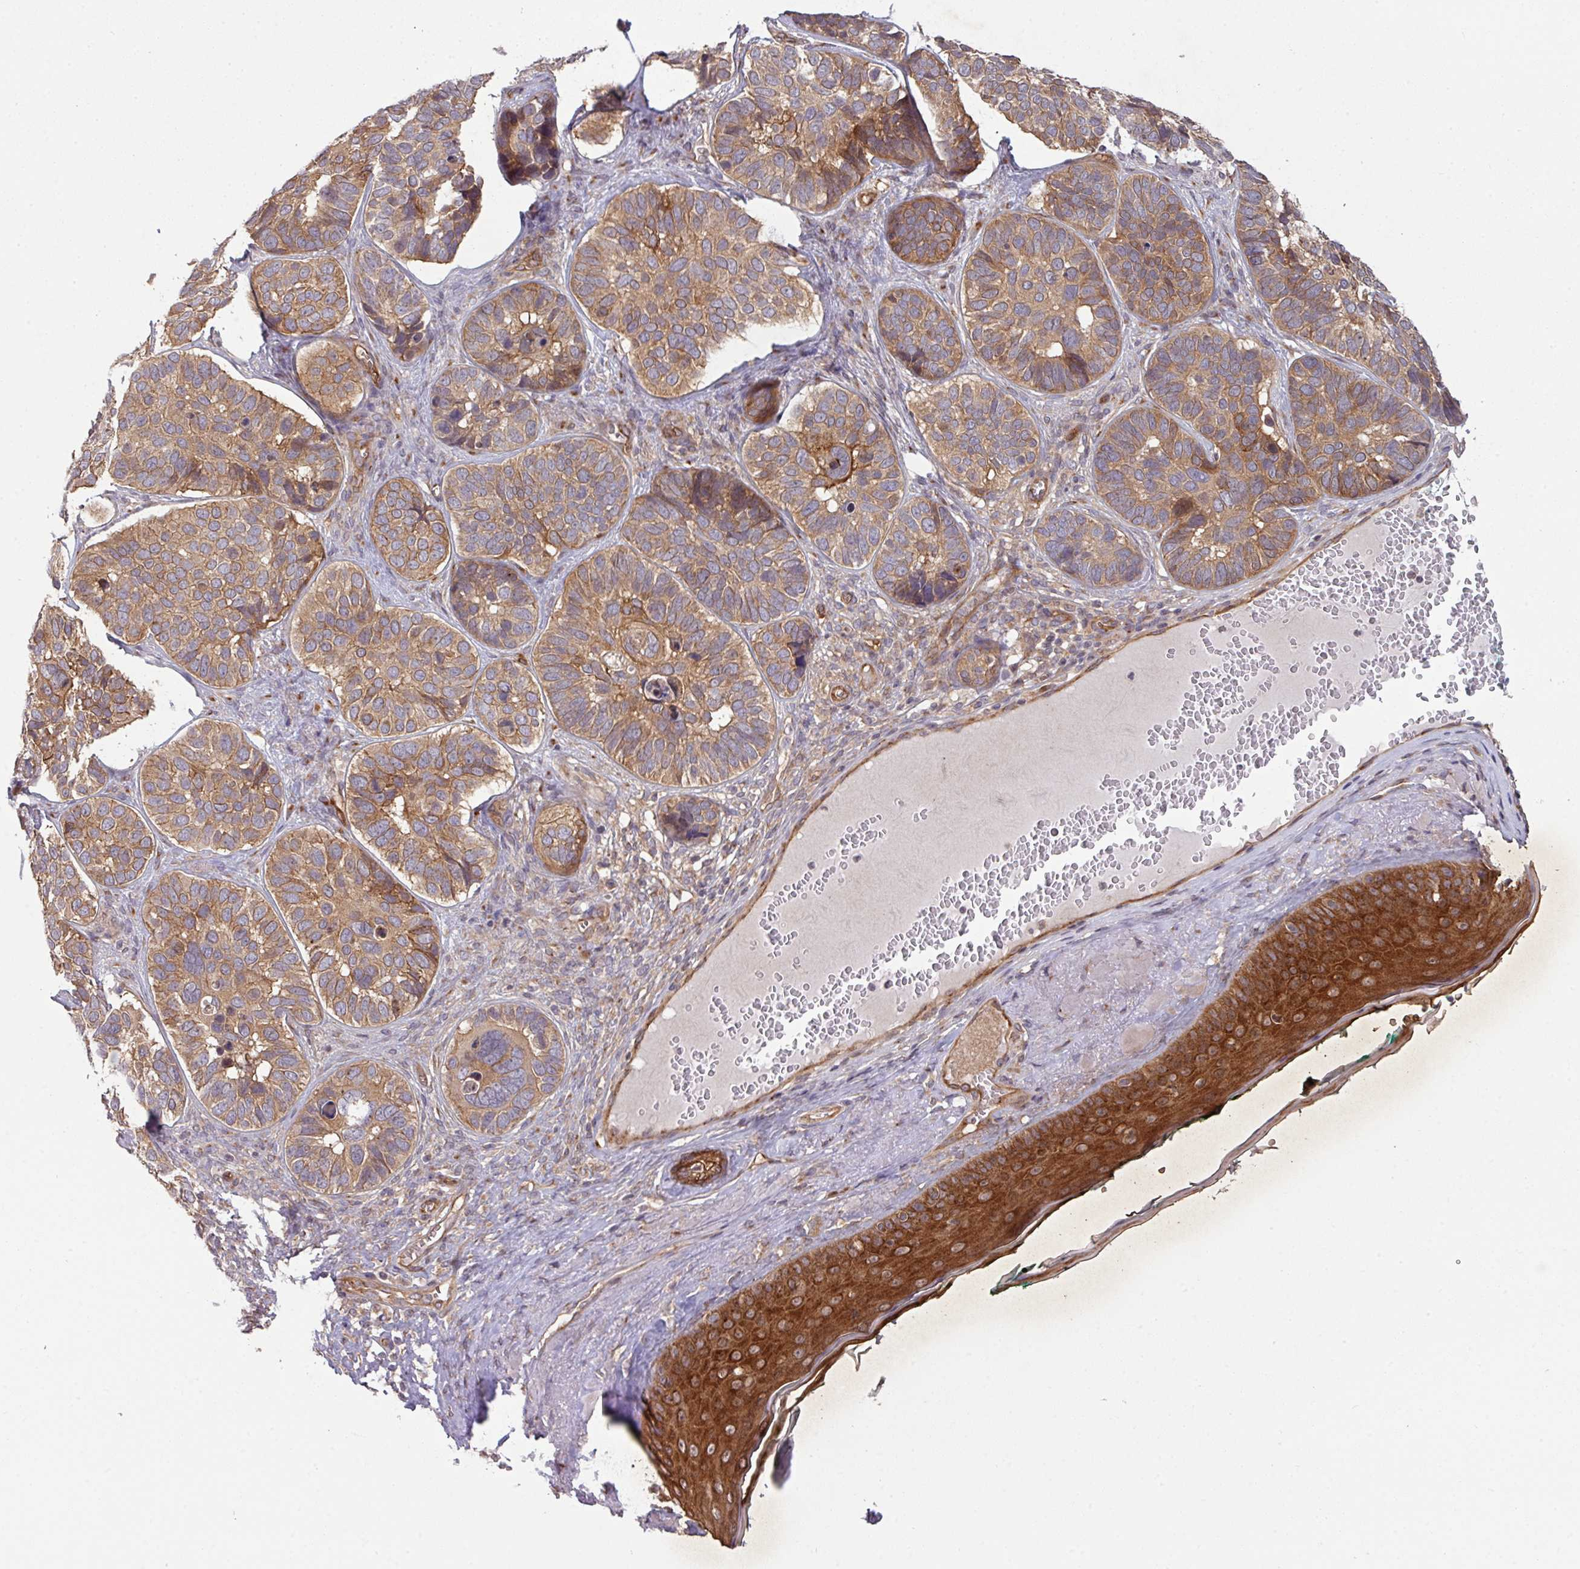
{"staining": {"intensity": "moderate", "quantity": ">75%", "location": "cytoplasmic/membranous"}, "tissue": "skin cancer", "cell_type": "Tumor cells", "image_type": "cancer", "snomed": [{"axis": "morphology", "description": "Basal cell carcinoma"}, {"axis": "topography", "description": "Skin"}], "caption": "Immunohistochemical staining of skin cancer displays medium levels of moderate cytoplasmic/membranous protein positivity in approximately >75% of tumor cells.", "gene": "CYFIP2", "patient": {"sex": "male", "age": 62}}